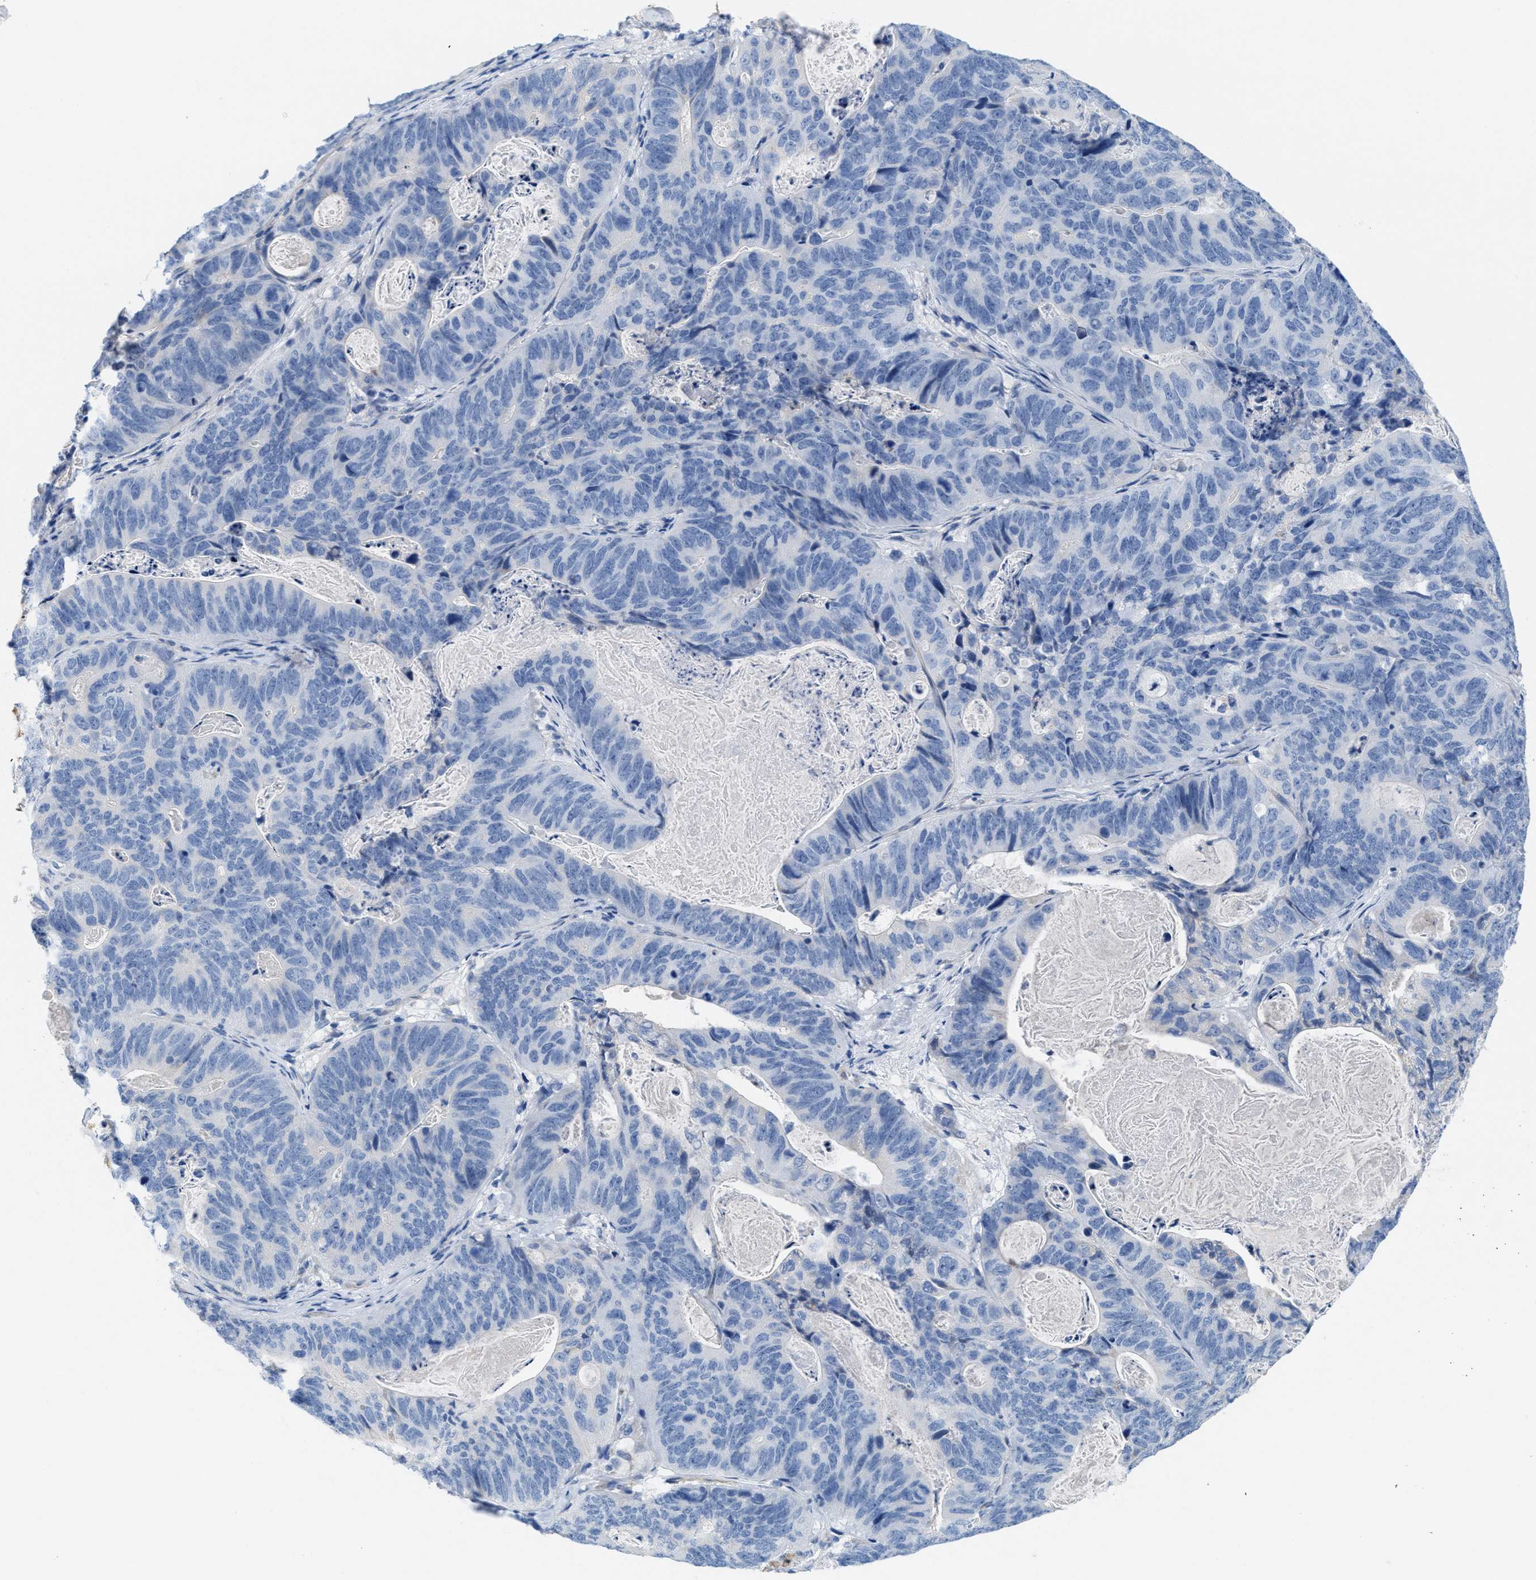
{"staining": {"intensity": "negative", "quantity": "none", "location": "none"}, "tissue": "stomach cancer", "cell_type": "Tumor cells", "image_type": "cancer", "snomed": [{"axis": "morphology", "description": "Normal tissue, NOS"}, {"axis": "morphology", "description": "Adenocarcinoma, NOS"}, {"axis": "topography", "description": "Stomach"}], "caption": "Histopathology image shows no significant protein staining in tumor cells of stomach adenocarcinoma.", "gene": "CPA2", "patient": {"sex": "female", "age": 89}}